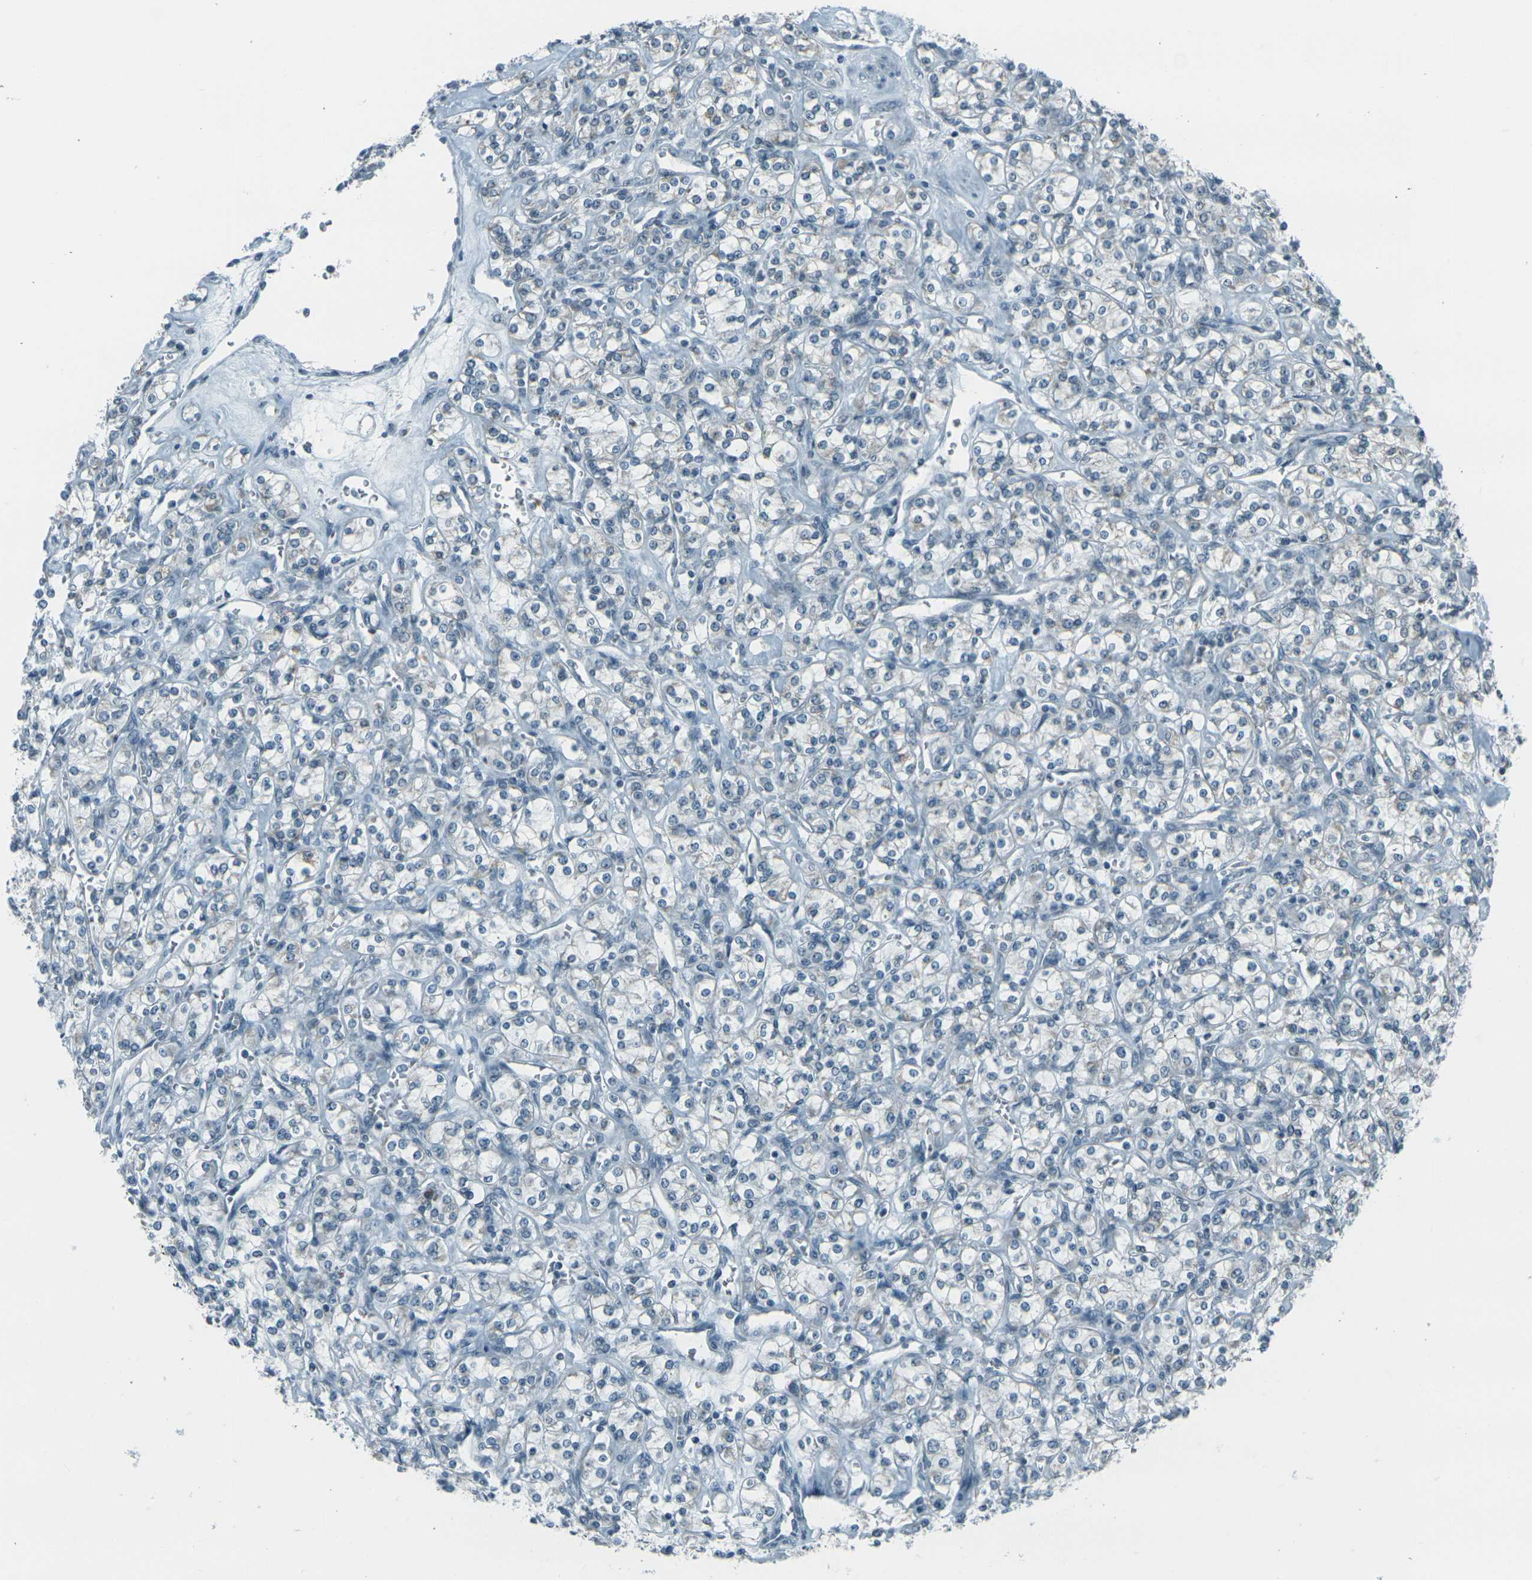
{"staining": {"intensity": "weak", "quantity": "<25%", "location": "cytoplasmic/membranous"}, "tissue": "renal cancer", "cell_type": "Tumor cells", "image_type": "cancer", "snomed": [{"axis": "morphology", "description": "Adenocarcinoma, NOS"}, {"axis": "topography", "description": "Kidney"}], "caption": "This image is of adenocarcinoma (renal) stained with IHC to label a protein in brown with the nuclei are counter-stained blue. There is no staining in tumor cells.", "gene": "H2BC1", "patient": {"sex": "male", "age": 77}}